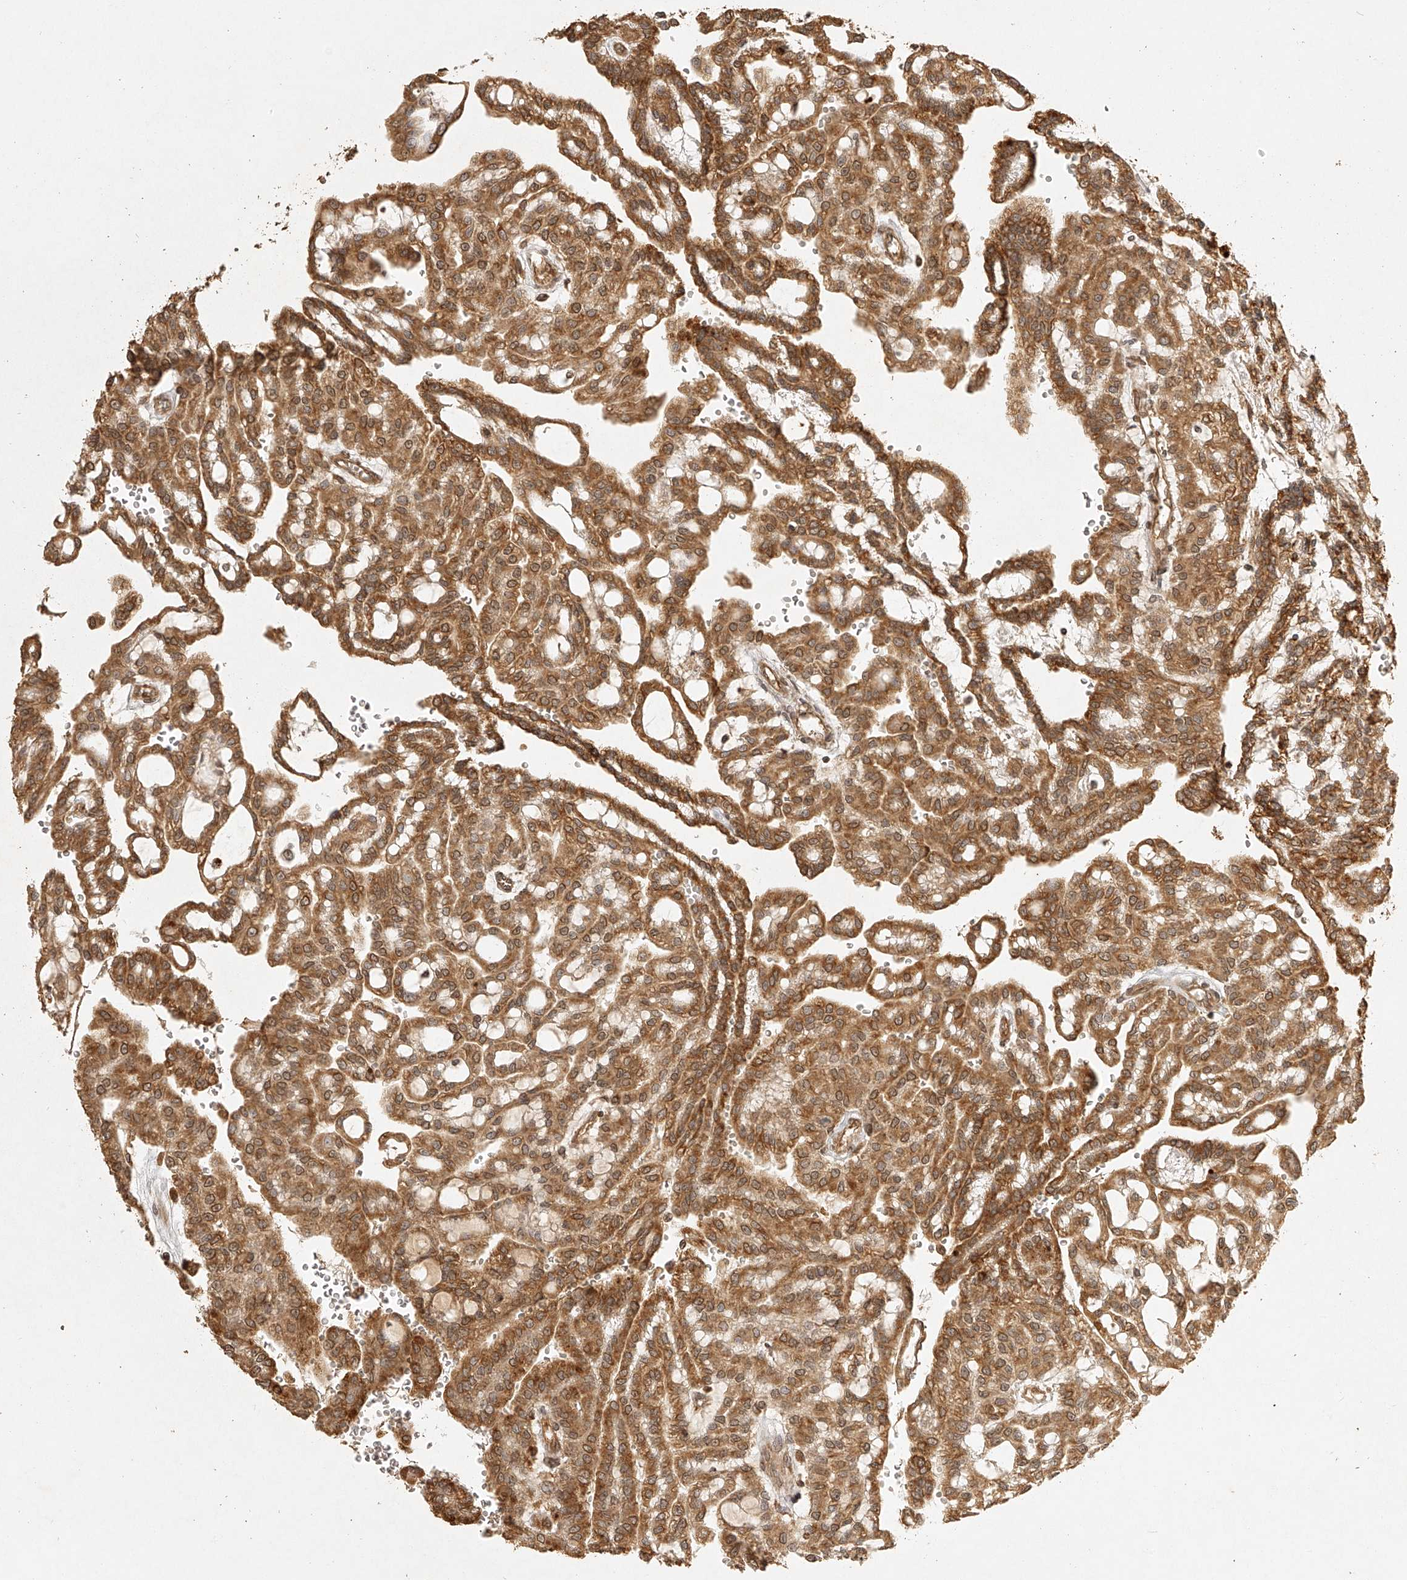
{"staining": {"intensity": "moderate", "quantity": ">75%", "location": "cytoplasmic/membranous"}, "tissue": "renal cancer", "cell_type": "Tumor cells", "image_type": "cancer", "snomed": [{"axis": "morphology", "description": "Adenocarcinoma, NOS"}, {"axis": "topography", "description": "Kidney"}], "caption": "Immunohistochemistry of renal cancer (adenocarcinoma) demonstrates medium levels of moderate cytoplasmic/membranous staining in approximately >75% of tumor cells.", "gene": "BCL2L11", "patient": {"sex": "male", "age": 63}}